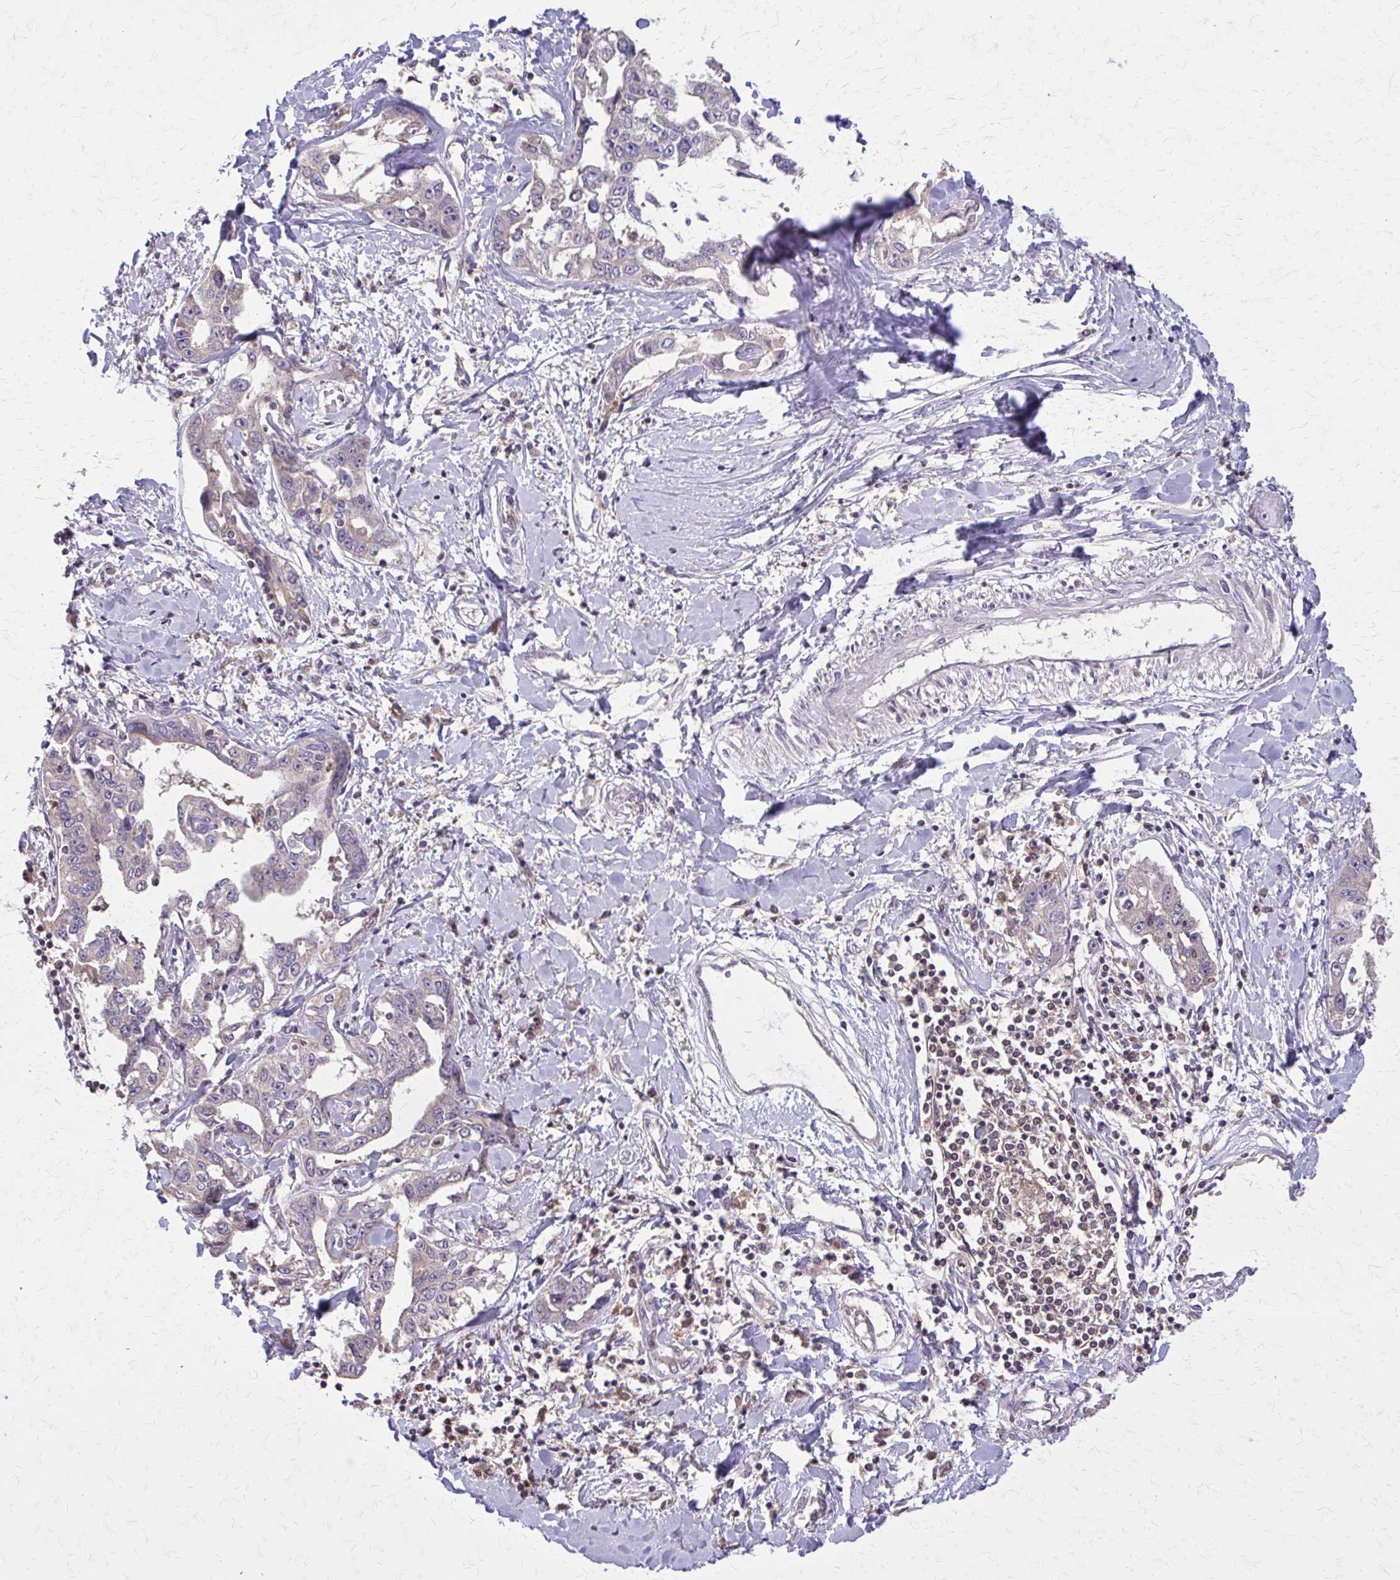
{"staining": {"intensity": "negative", "quantity": "none", "location": "none"}, "tissue": "liver cancer", "cell_type": "Tumor cells", "image_type": "cancer", "snomed": [{"axis": "morphology", "description": "Cholangiocarcinoma"}, {"axis": "topography", "description": "Liver"}], "caption": "Immunohistochemistry photomicrograph of liver cholangiocarcinoma stained for a protein (brown), which exhibits no staining in tumor cells. Brightfield microscopy of immunohistochemistry (IHC) stained with DAB (3,3'-diaminobenzidine) (brown) and hematoxylin (blue), captured at high magnification.", "gene": "NRBF2", "patient": {"sex": "male", "age": 59}}